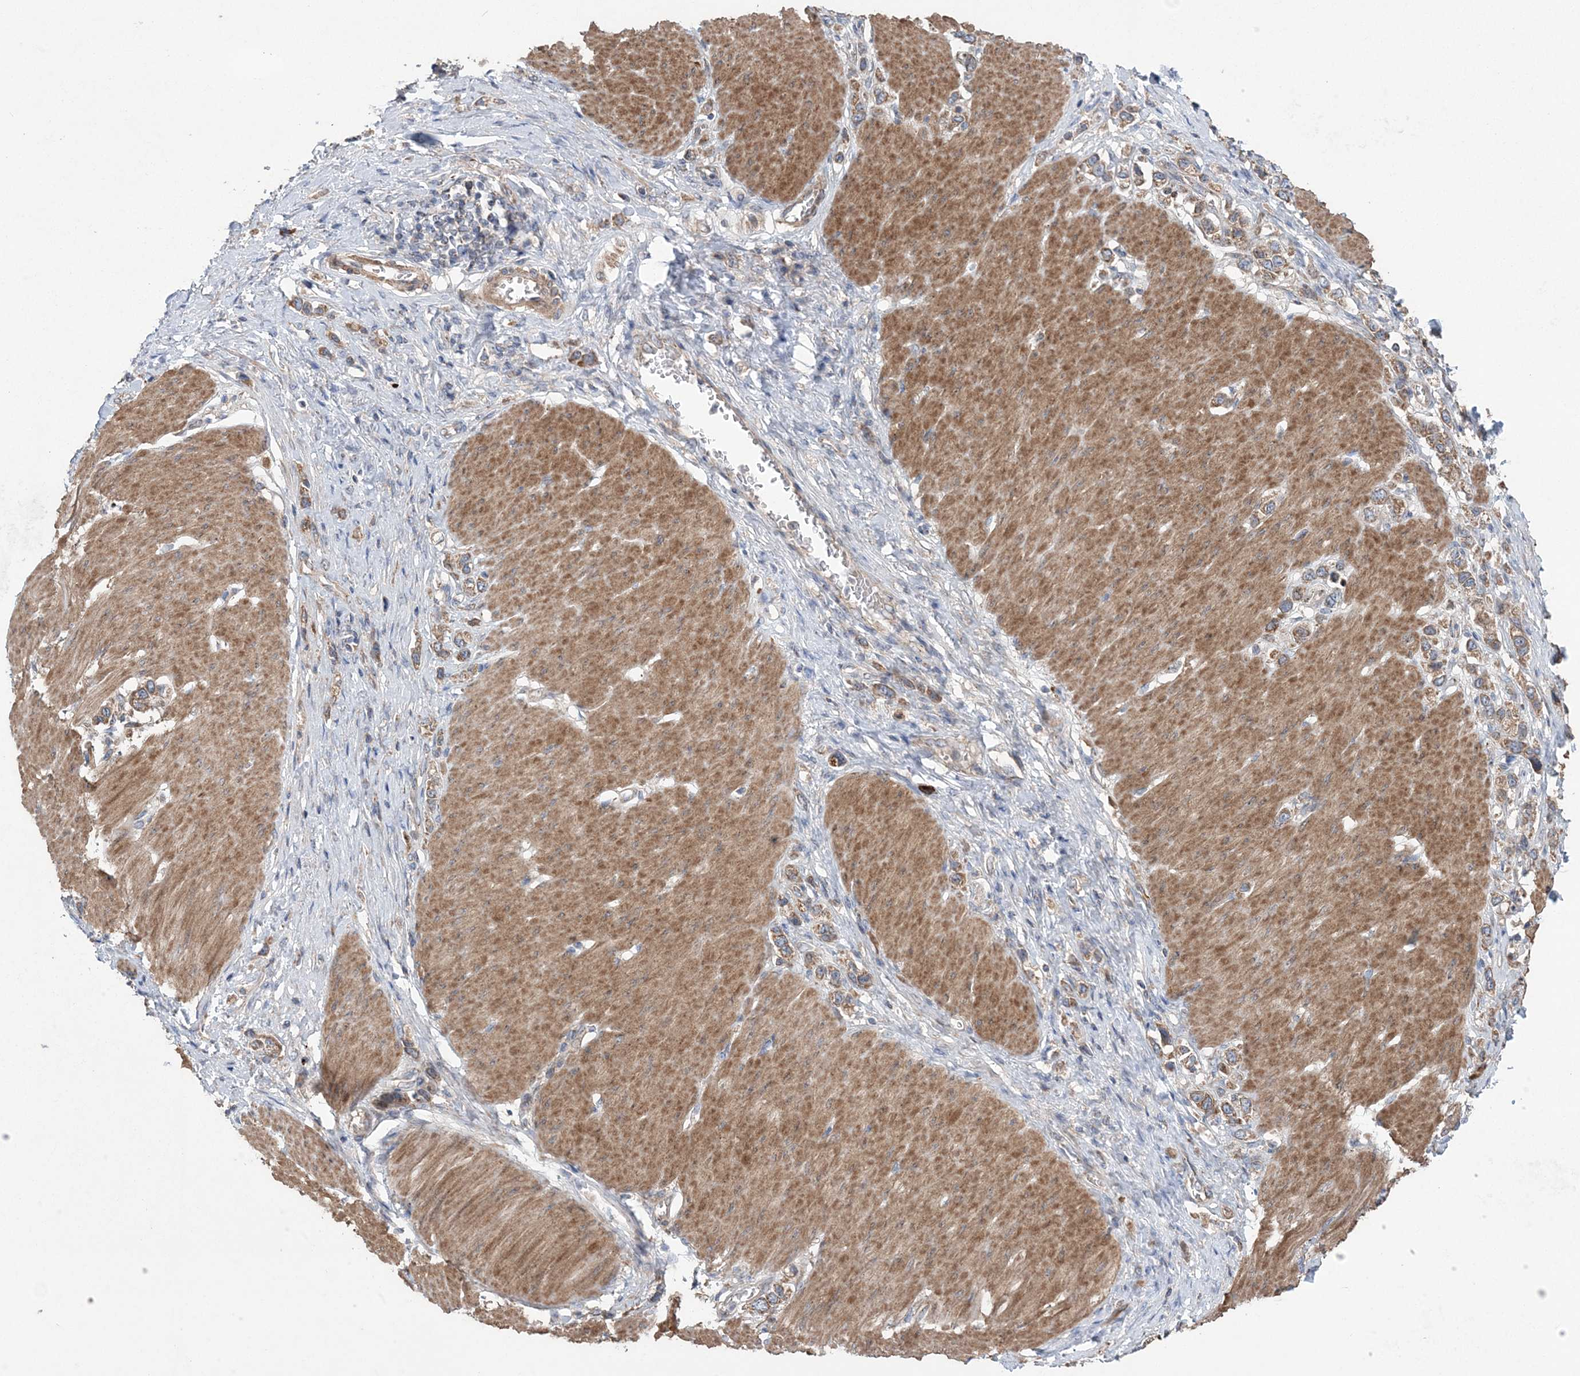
{"staining": {"intensity": "moderate", "quantity": ">75%", "location": "cytoplasmic/membranous"}, "tissue": "stomach cancer", "cell_type": "Tumor cells", "image_type": "cancer", "snomed": [{"axis": "morphology", "description": "Normal tissue, NOS"}, {"axis": "morphology", "description": "Adenocarcinoma, NOS"}, {"axis": "topography", "description": "Stomach, upper"}, {"axis": "topography", "description": "Stomach"}], "caption": "Tumor cells show medium levels of moderate cytoplasmic/membranous positivity in about >75% of cells in human adenocarcinoma (stomach). (Stains: DAB in brown, nuclei in blue, Microscopy: brightfield microscopy at high magnification).", "gene": "MTRF1L", "patient": {"sex": "female", "age": 65}}